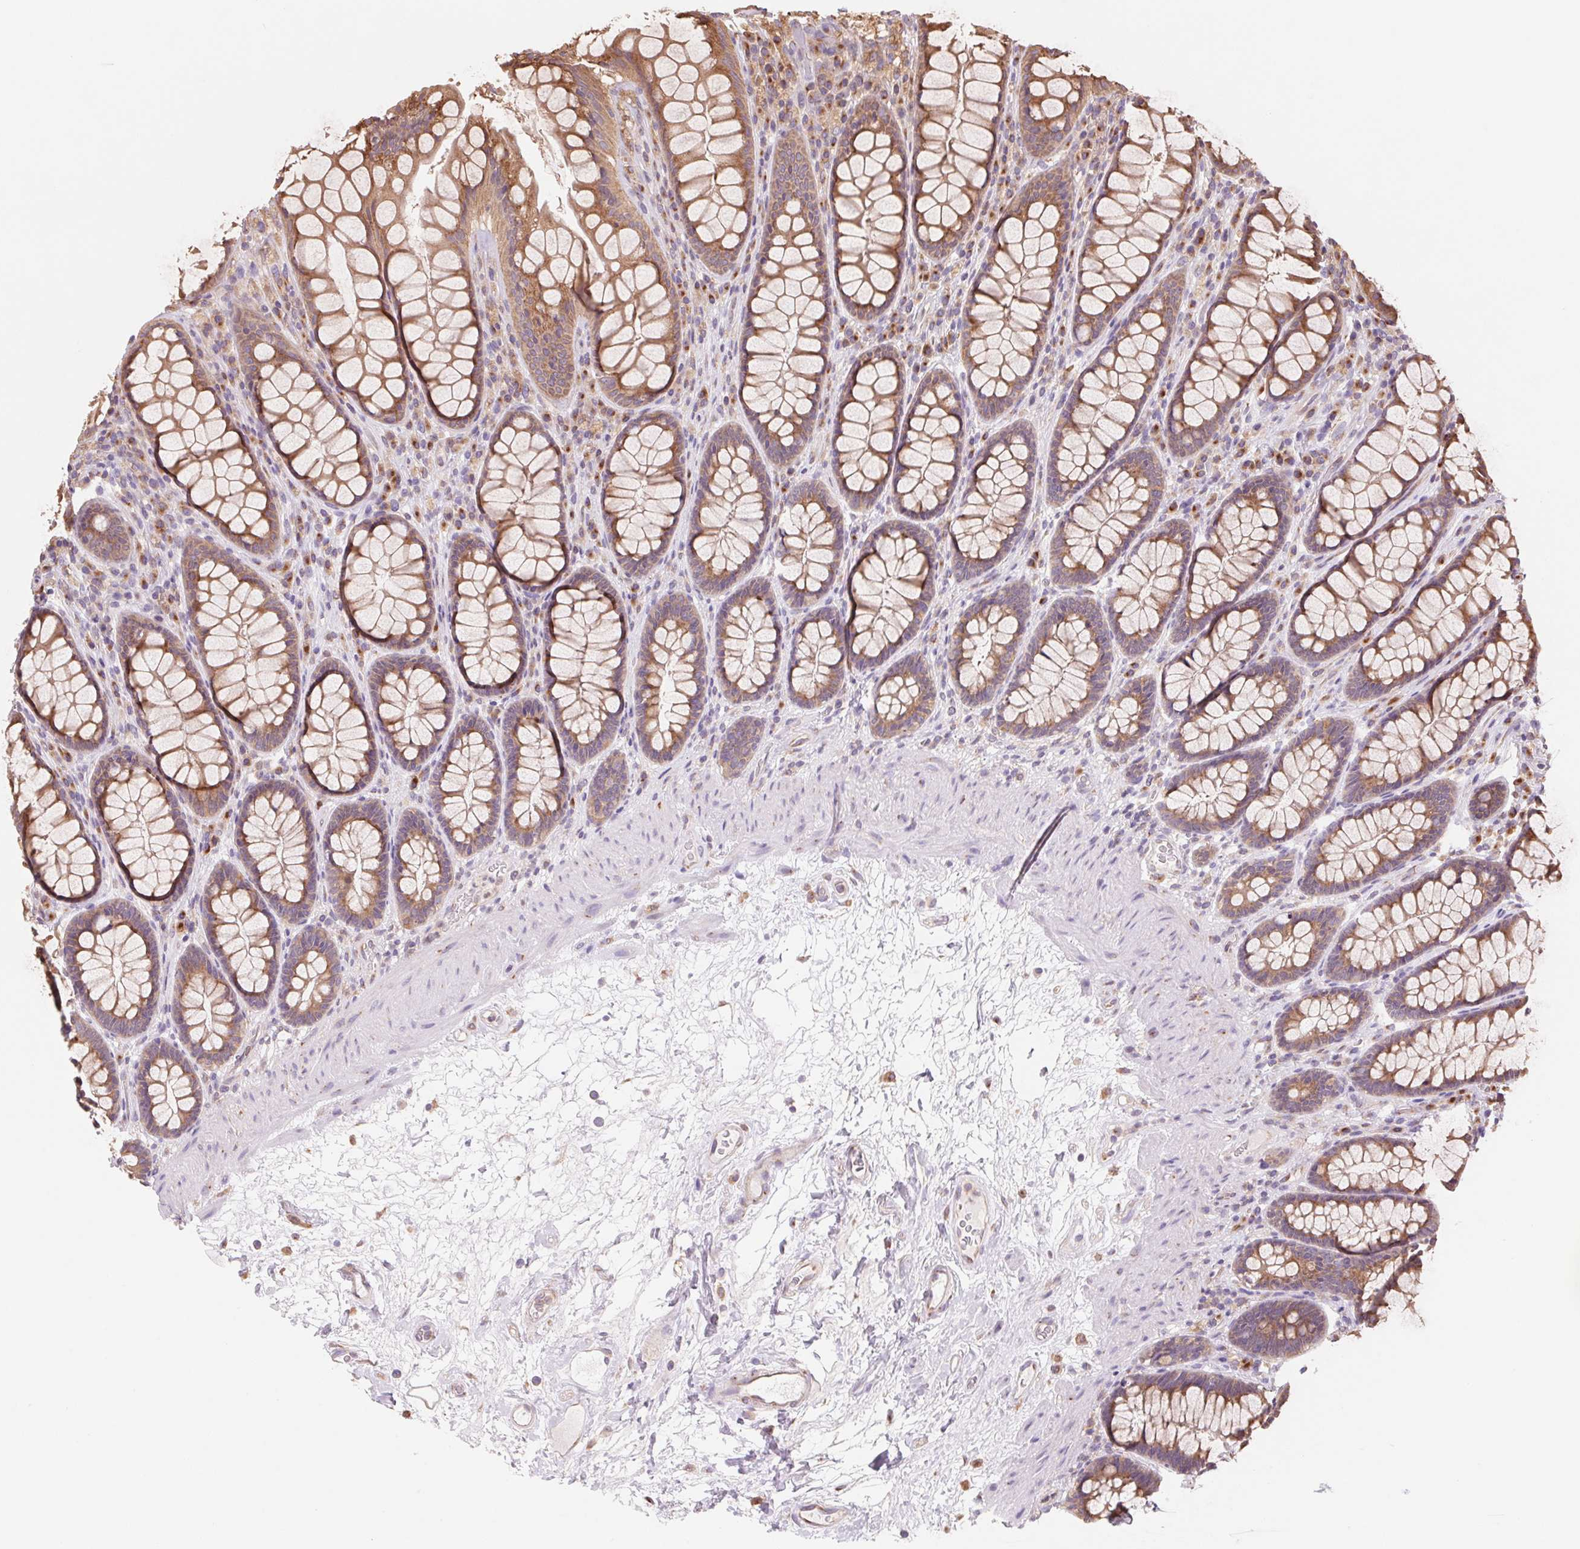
{"staining": {"intensity": "moderate", "quantity": ">75%", "location": "cytoplasmic/membranous"}, "tissue": "rectum", "cell_type": "Glandular cells", "image_type": "normal", "snomed": [{"axis": "morphology", "description": "Normal tissue, NOS"}, {"axis": "topography", "description": "Rectum"}], "caption": "Glandular cells display moderate cytoplasmic/membranous expression in approximately >75% of cells in unremarkable rectum. (DAB IHC, brown staining for protein, blue staining for nuclei).", "gene": "RAB1A", "patient": {"sex": "male", "age": 72}}